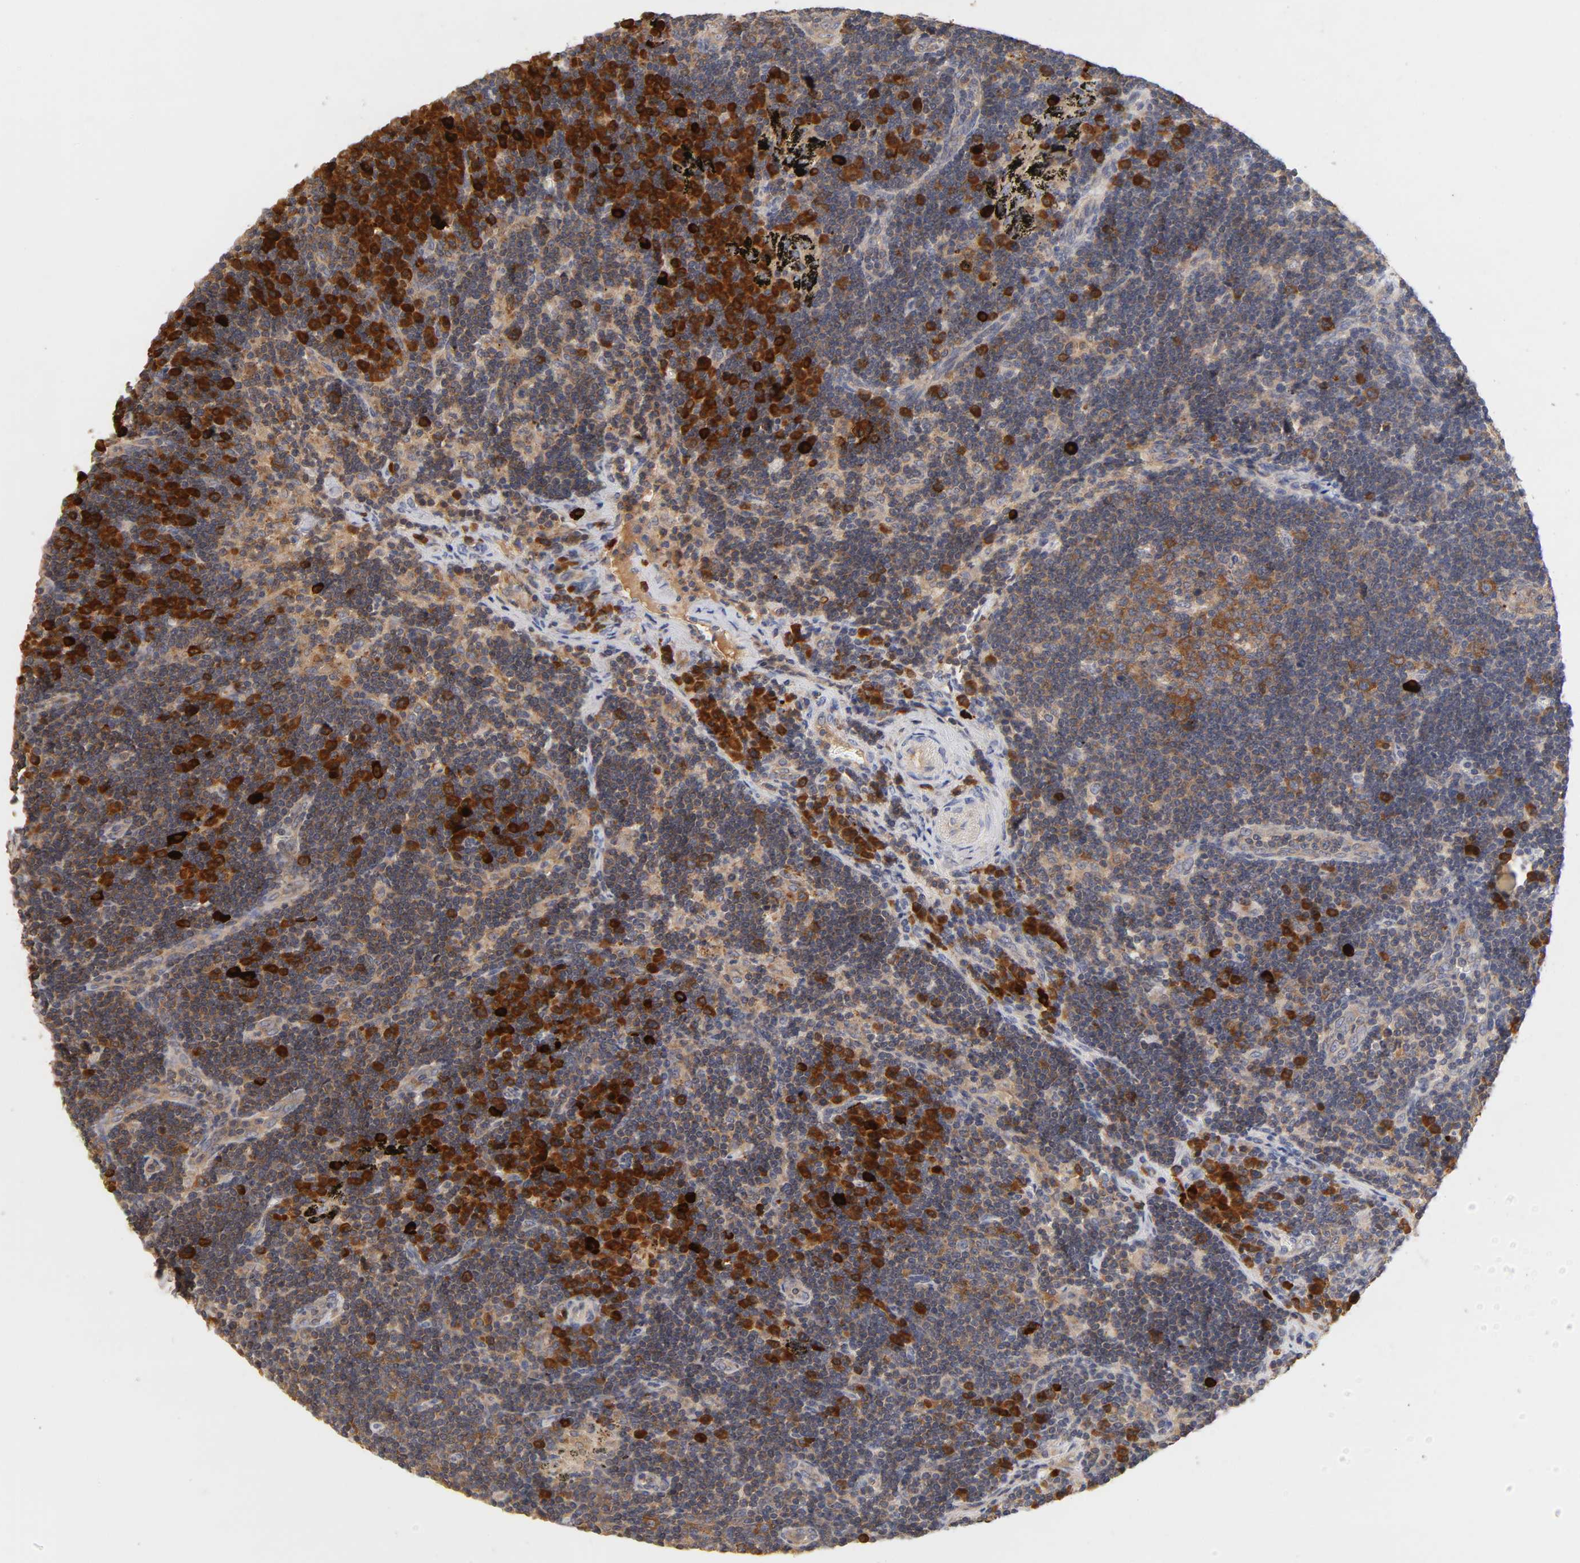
{"staining": {"intensity": "strong", "quantity": ">75%", "location": "cytoplasmic/membranous"}, "tissue": "lymph node", "cell_type": "Germinal center cells", "image_type": "normal", "snomed": [{"axis": "morphology", "description": "Normal tissue, NOS"}, {"axis": "morphology", "description": "Squamous cell carcinoma, metastatic, NOS"}, {"axis": "topography", "description": "Lymph node"}], "caption": "The photomicrograph reveals a brown stain indicating the presence of a protein in the cytoplasmic/membranous of germinal center cells in lymph node.", "gene": "RPS29", "patient": {"sex": "female", "age": 53}}